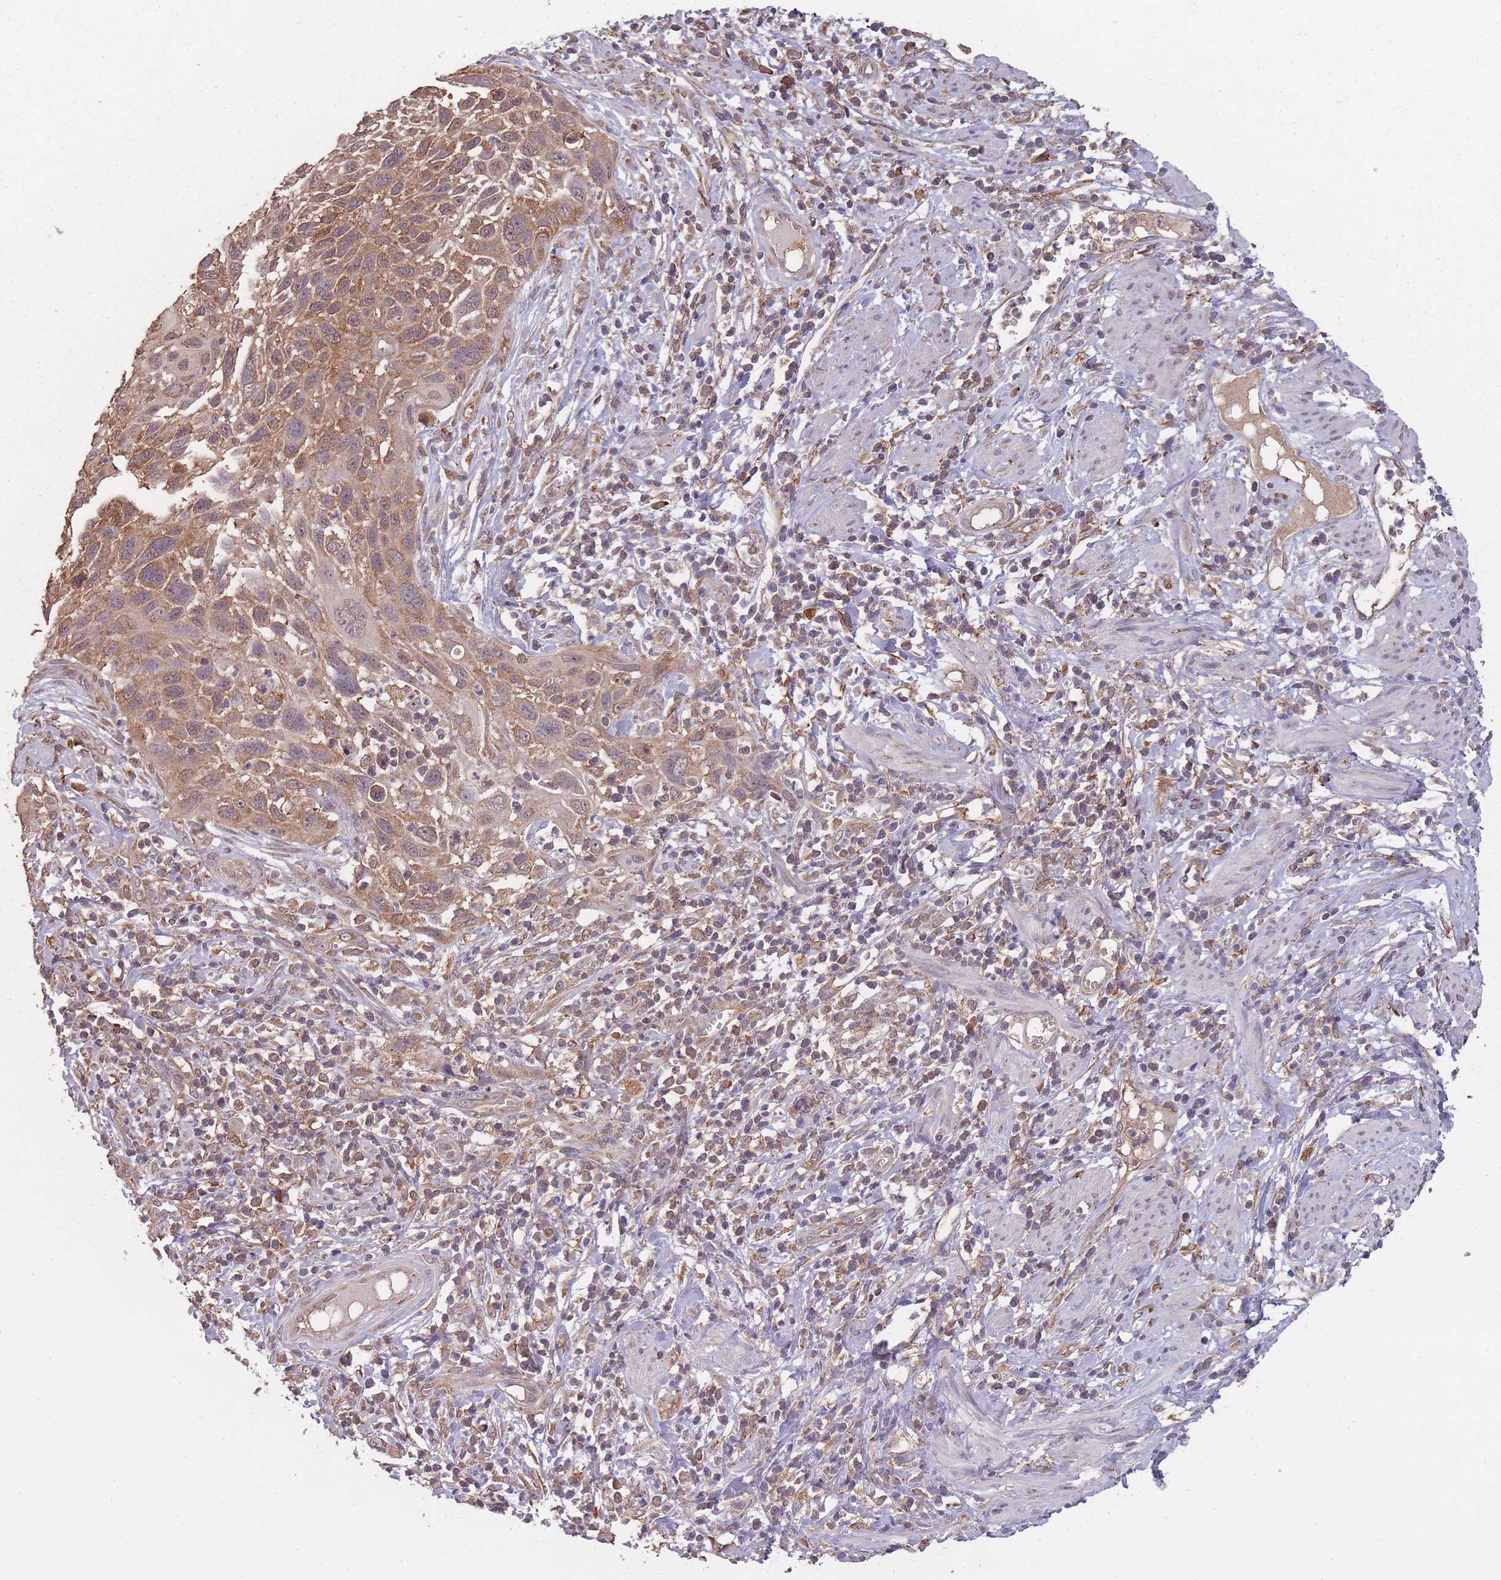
{"staining": {"intensity": "moderate", "quantity": ">75%", "location": "cytoplasmic/membranous"}, "tissue": "cervical cancer", "cell_type": "Tumor cells", "image_type": "cancer", "snomed": [{"axis": "morphology", "description": "Squamous cell carcinoma, NOS"}, {"axis": "topography", "description": "Cervix"}], "caption": "Immunohistochemical staining of cervical squamous cell carcinoma displays moderate cytoplasmic/membranous protein expression in approximately >75% of tumor cells.", "gene": "SANBR", "patient": {"sex": "female", "age": 70}}